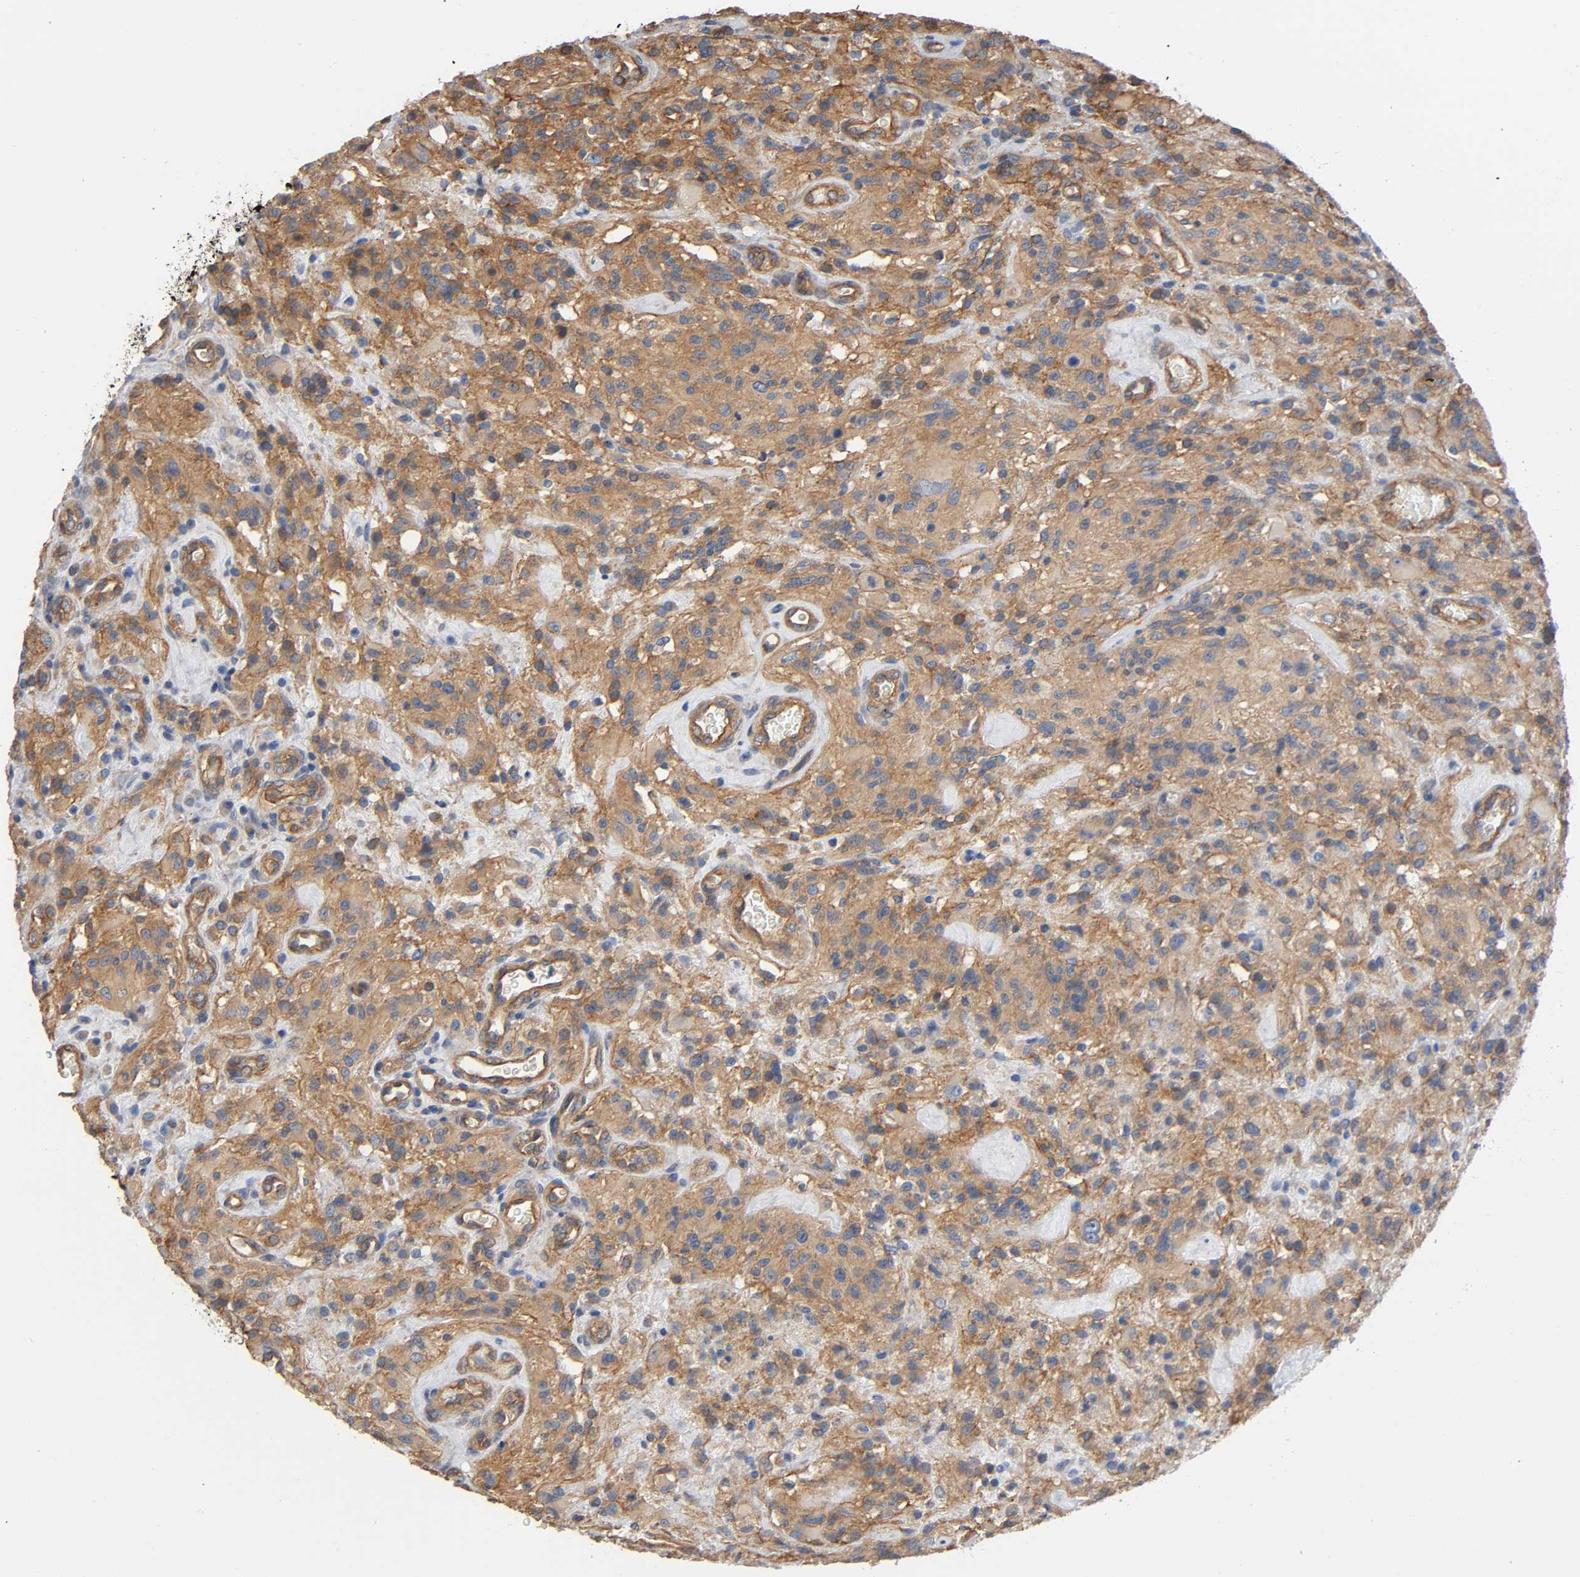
{"staining": {"intensity": "moderate", "quantity": ">75%", "location": "cytoplasmic/membranous"}, "tissue": "glioma", "cell_type": "Tumor cells", "image_type": "cancer", "snomed": [{"axis": "morphology", "description": "Normal tissue, NOS"}, {"axis": "morphology", "description": "Glioma, malignant, High grade"}, {"axis": "topography", "description": "Cerebral cortex"}], "caption": "Immunohistochemical staining of high-grade glioma (malignant) demonstrates moderate cytoplasmic/membranous protein staining in about >75% of tumor cells.", "gene": "MARS1", "patient": {"sex": "male", "age": 56}}